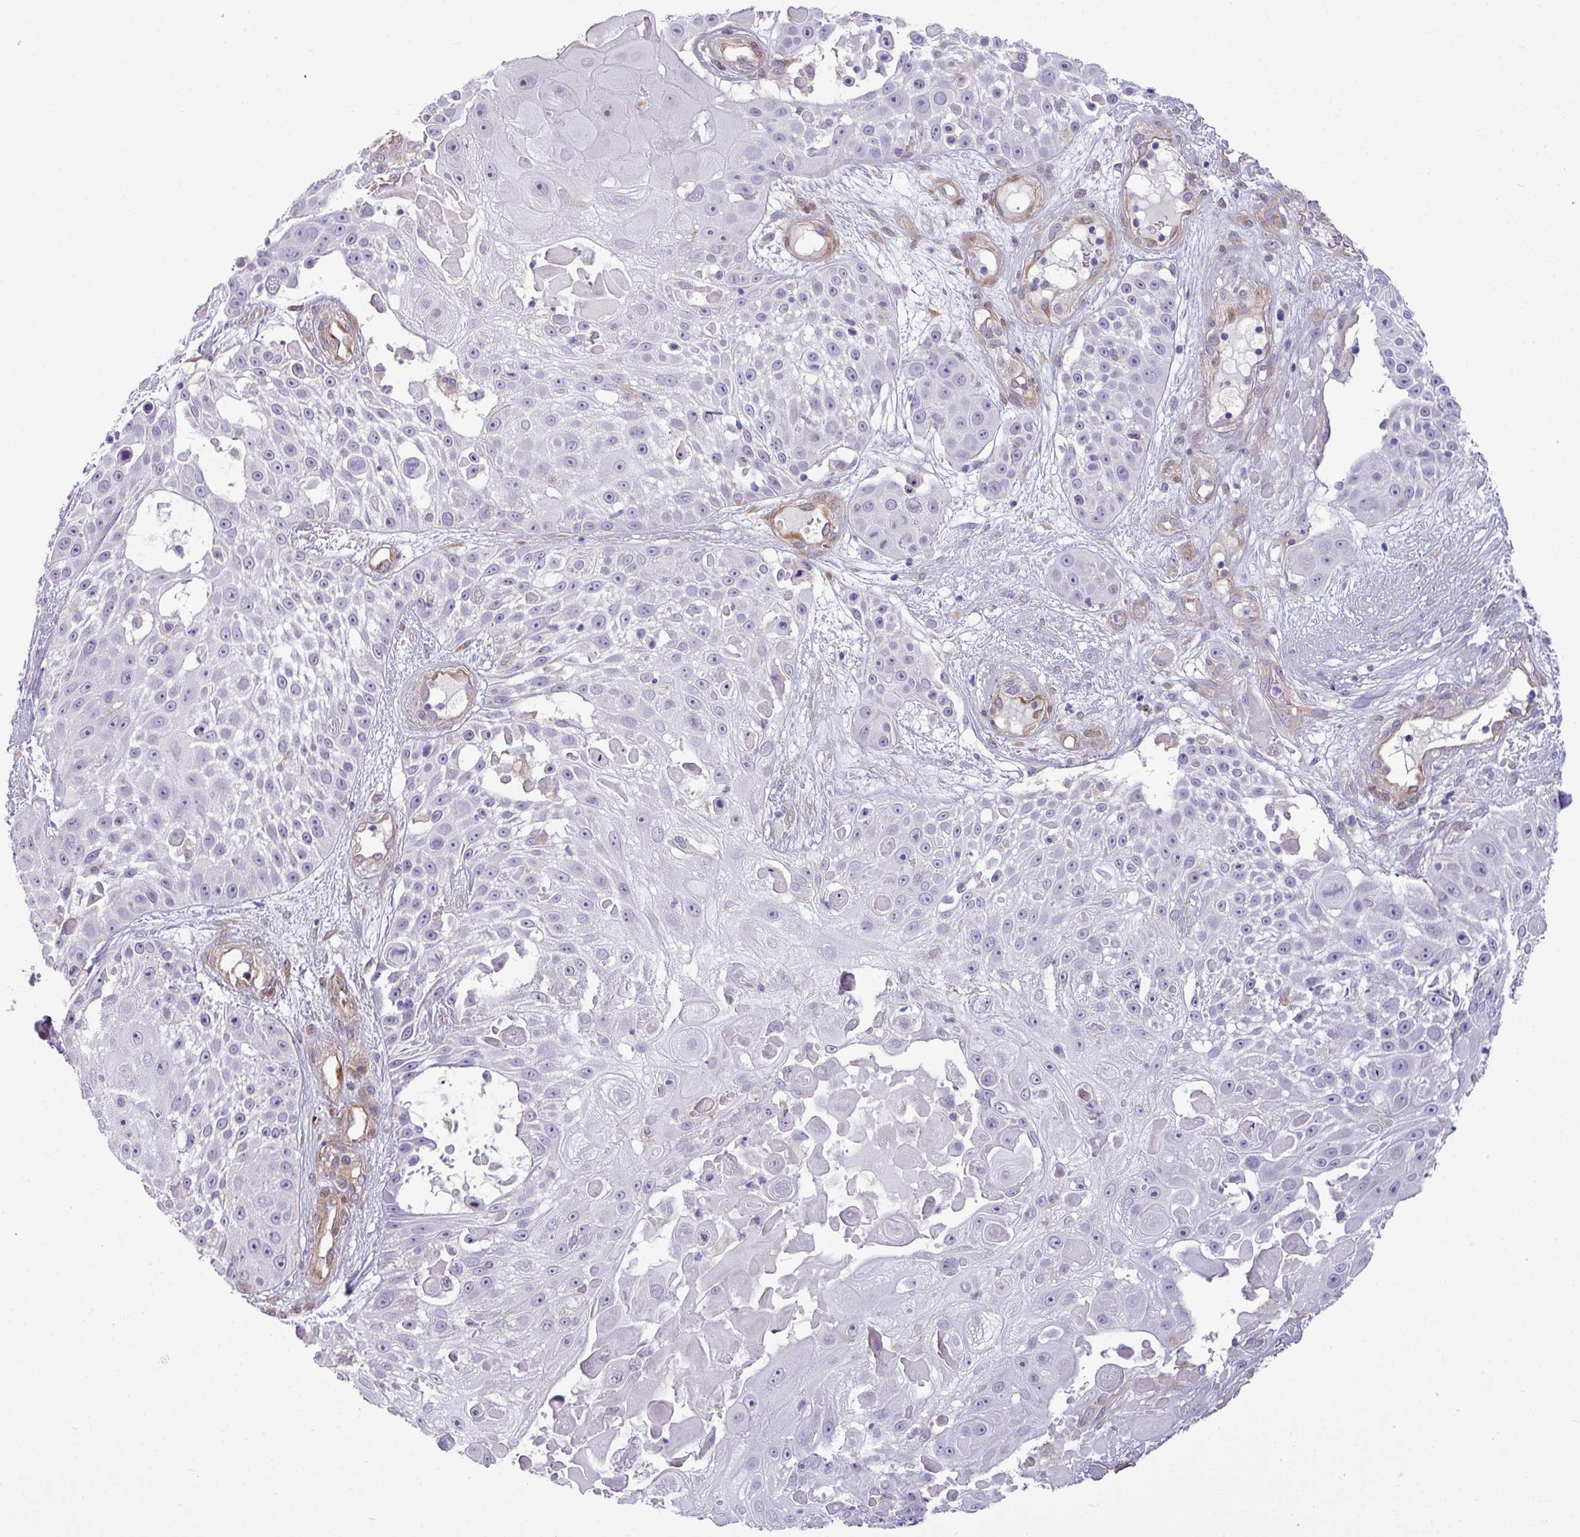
{"staining": {"intensity": "negative", "quantity": "none", "location": "none"}, "tissue": "skin cancer", "cell_type": "Tumor cells", "image_type": "cancer", "snomed": [{"axis": "morphology", "description": "Squamous cell carcinoma, NOS"}, {"axis": "topography", "description": "Skin"}], "caption": "A micrograph of human squamous cell carcinoma (skin) is negative for staining in tumor cells.", "gene": "KIRREL3", "patient": {"sex": "female", "age": 86}}